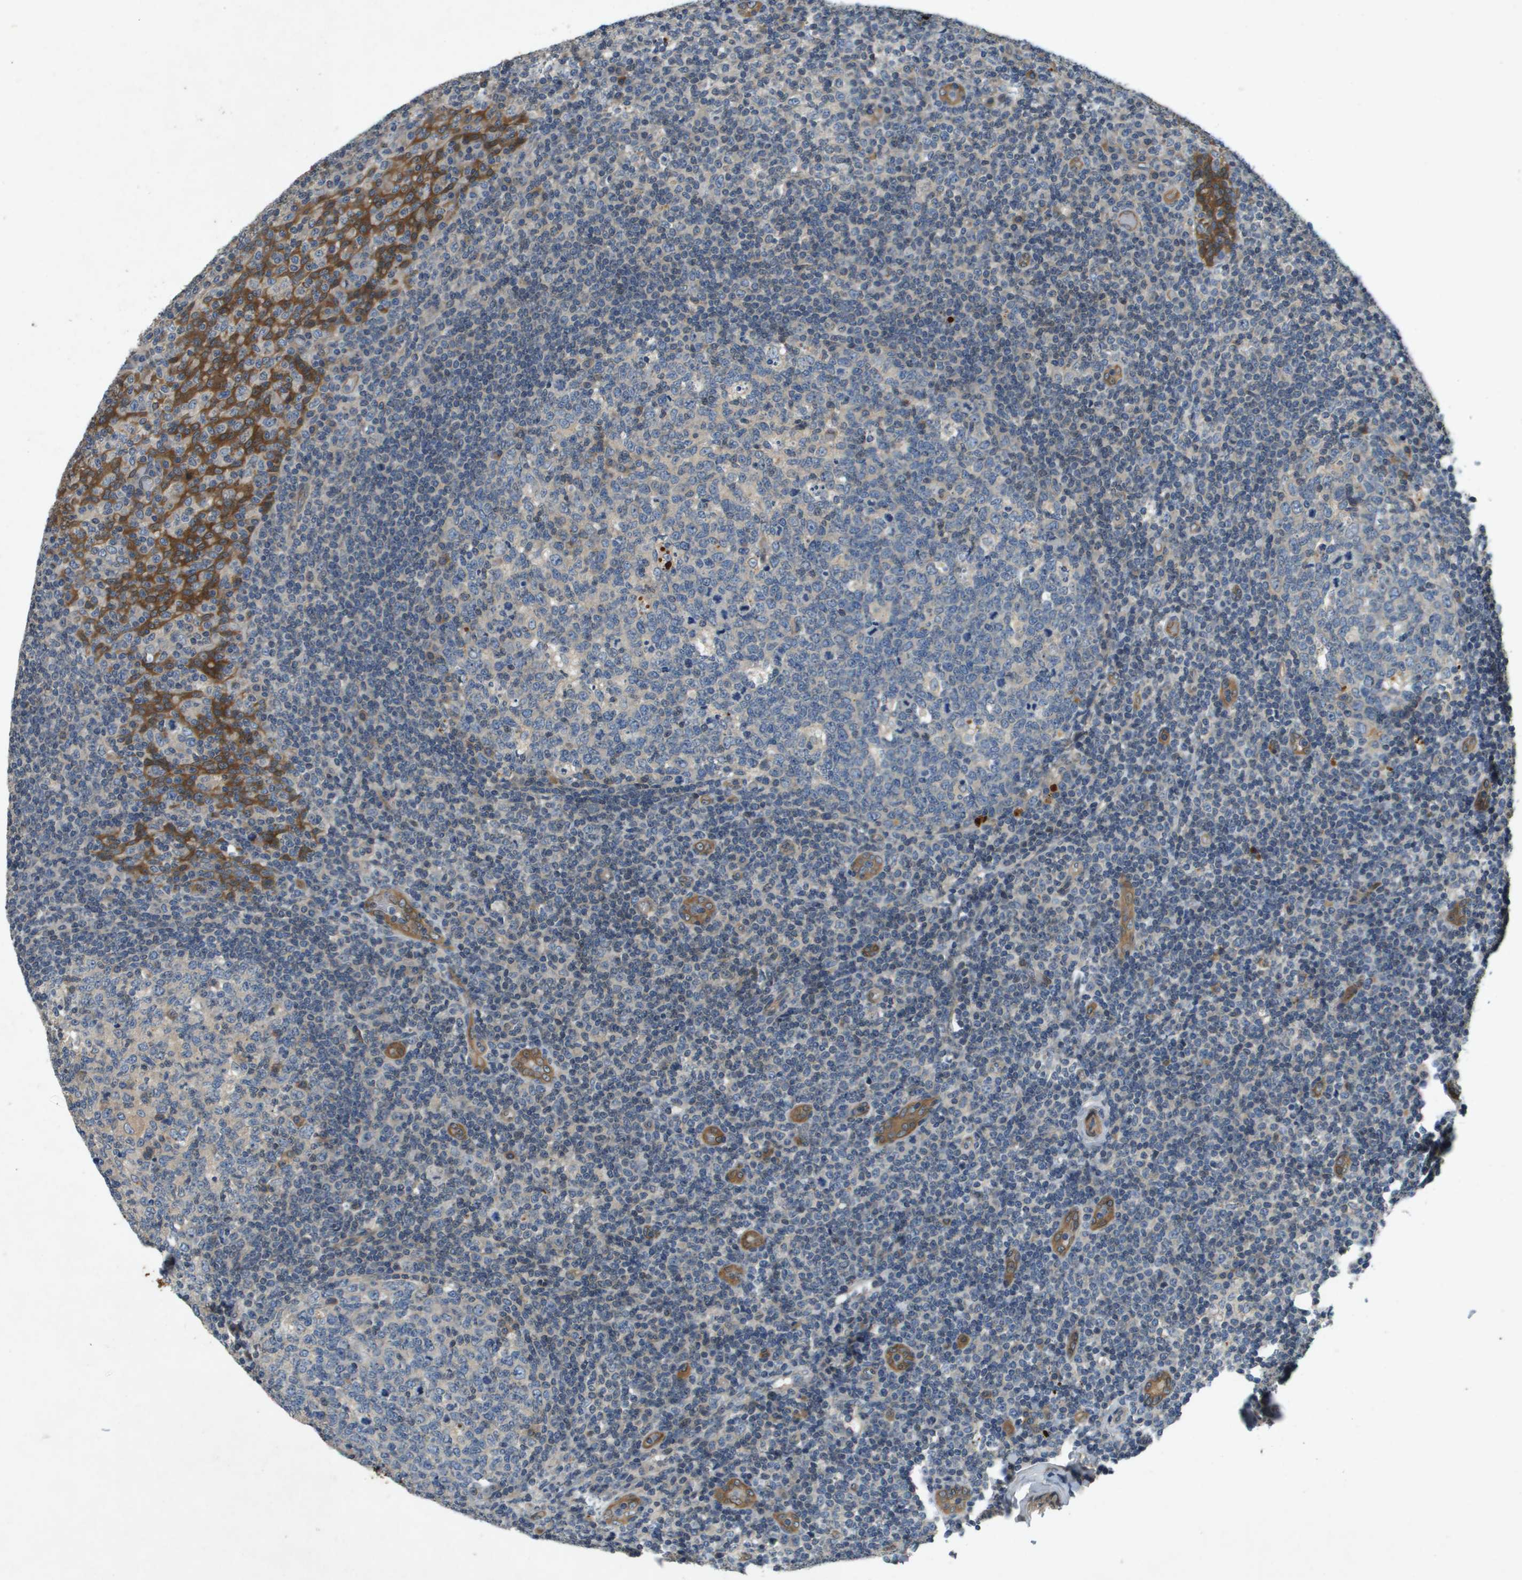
{"staining": {"intensity": "negative", "quantity": "none", "location": "none"}, "tissue": "tonsil", "cell_type": "Germinal center cells", "image_type": "normal", "snomed": [{"axis": "morphology", "description": "Normal tissue, NOS"}, {"axis": "topography", "description": "Tonsil"}], "caption": "Human tonsil stained for a protein using IHC demonstrates no positivity in germinal center cells.", "gene": "PGAP3", "patient": {"sex": "female", "age": 19}}